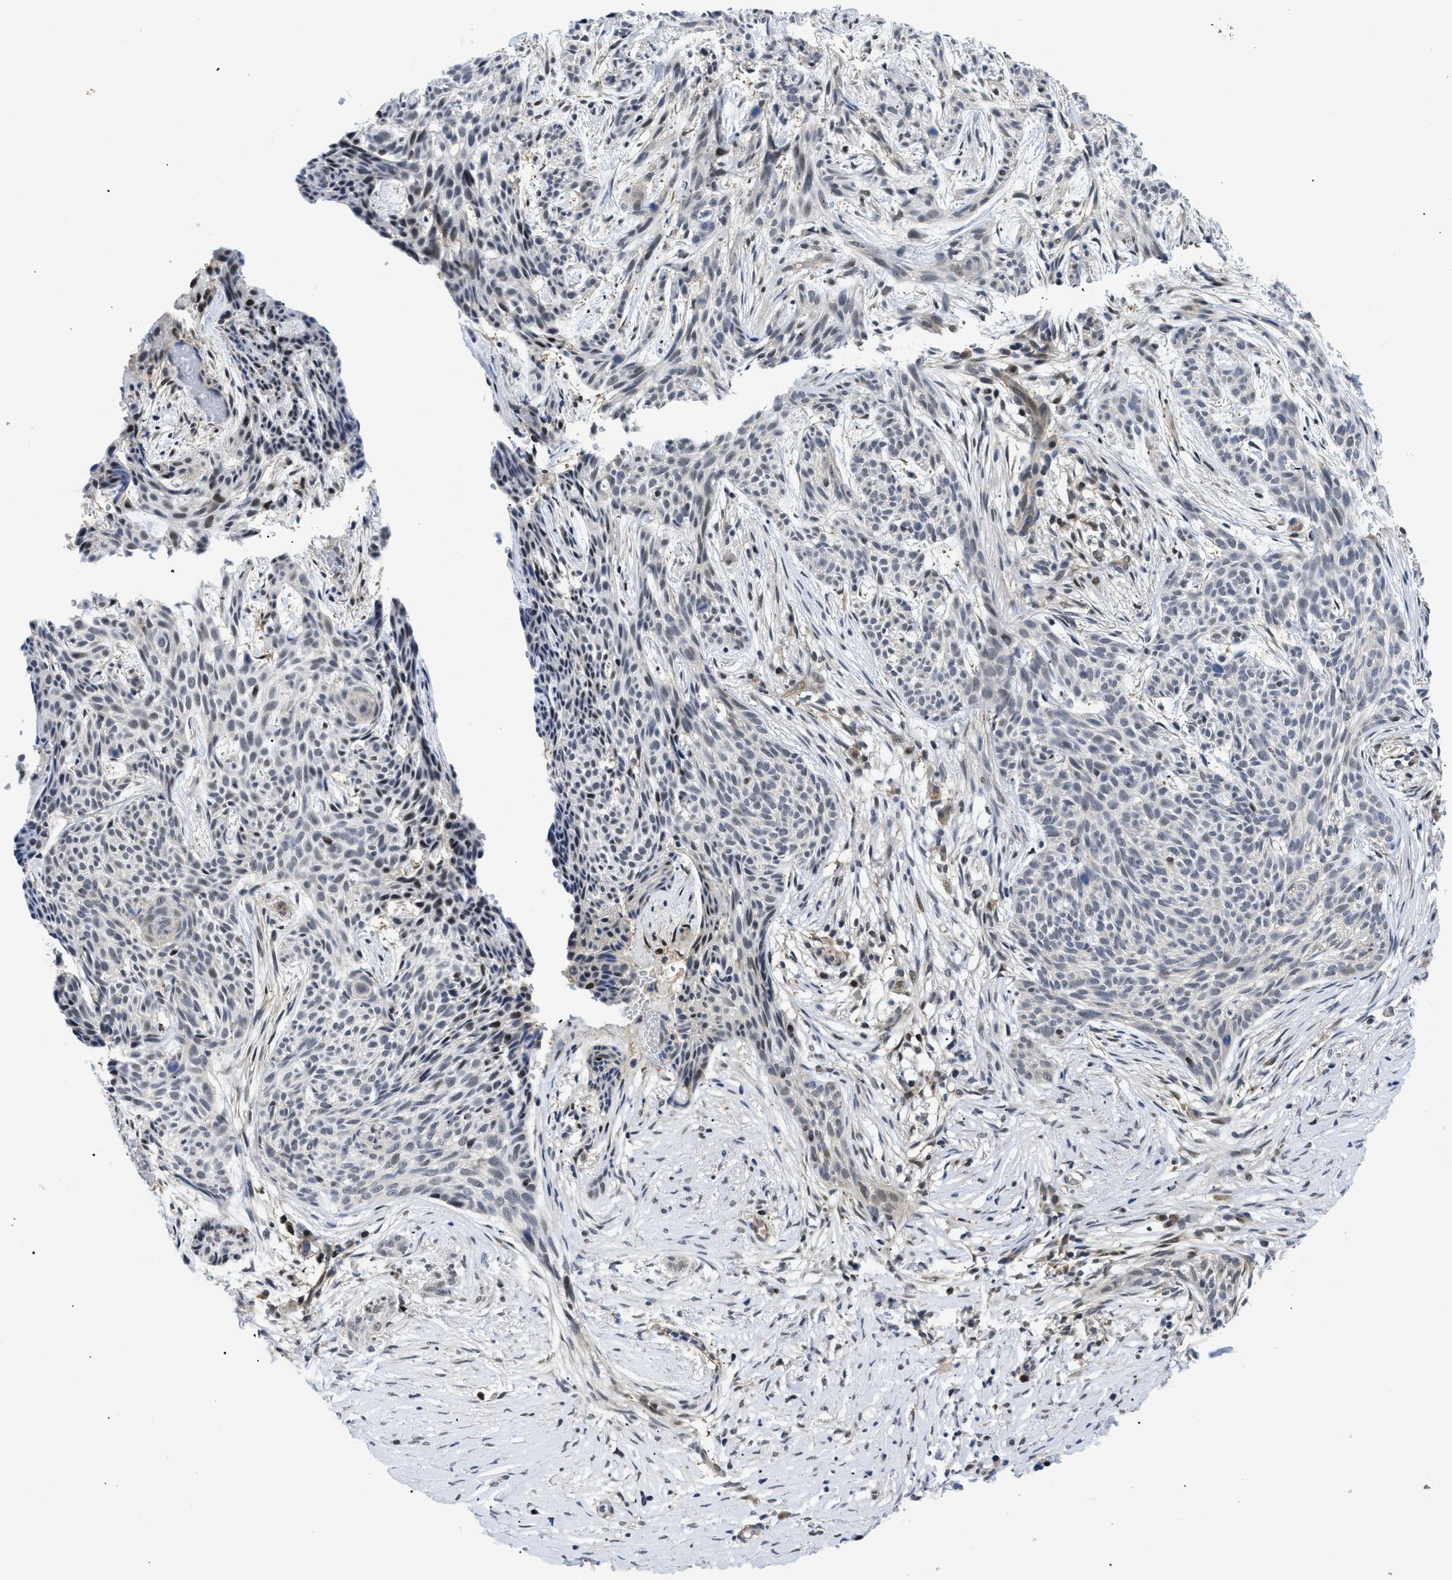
{"staining": {"intensity": "weak", "quantity": "<25%", "location": "nuclear"}, "tissue": "skin cancer", "cell_type": "Tumor cells", "image_type": "cancer", "snomed": [{"axis": "morphology", "description": "Basal cell carcinoma"}, {"axis": "topography", "description": "Skin"}], "caption": "An immunohistochemistry (IHC) image of skin basal cell carcinoma is shown. There is no staining in tumor cells of skin basal cell carcinoma. (Brightfield microscopy of DAB immunohistochemistry (IHC) at high magnification).", "gene": "SLC29A2", "patient": {"sex": "female", "age": 59}}